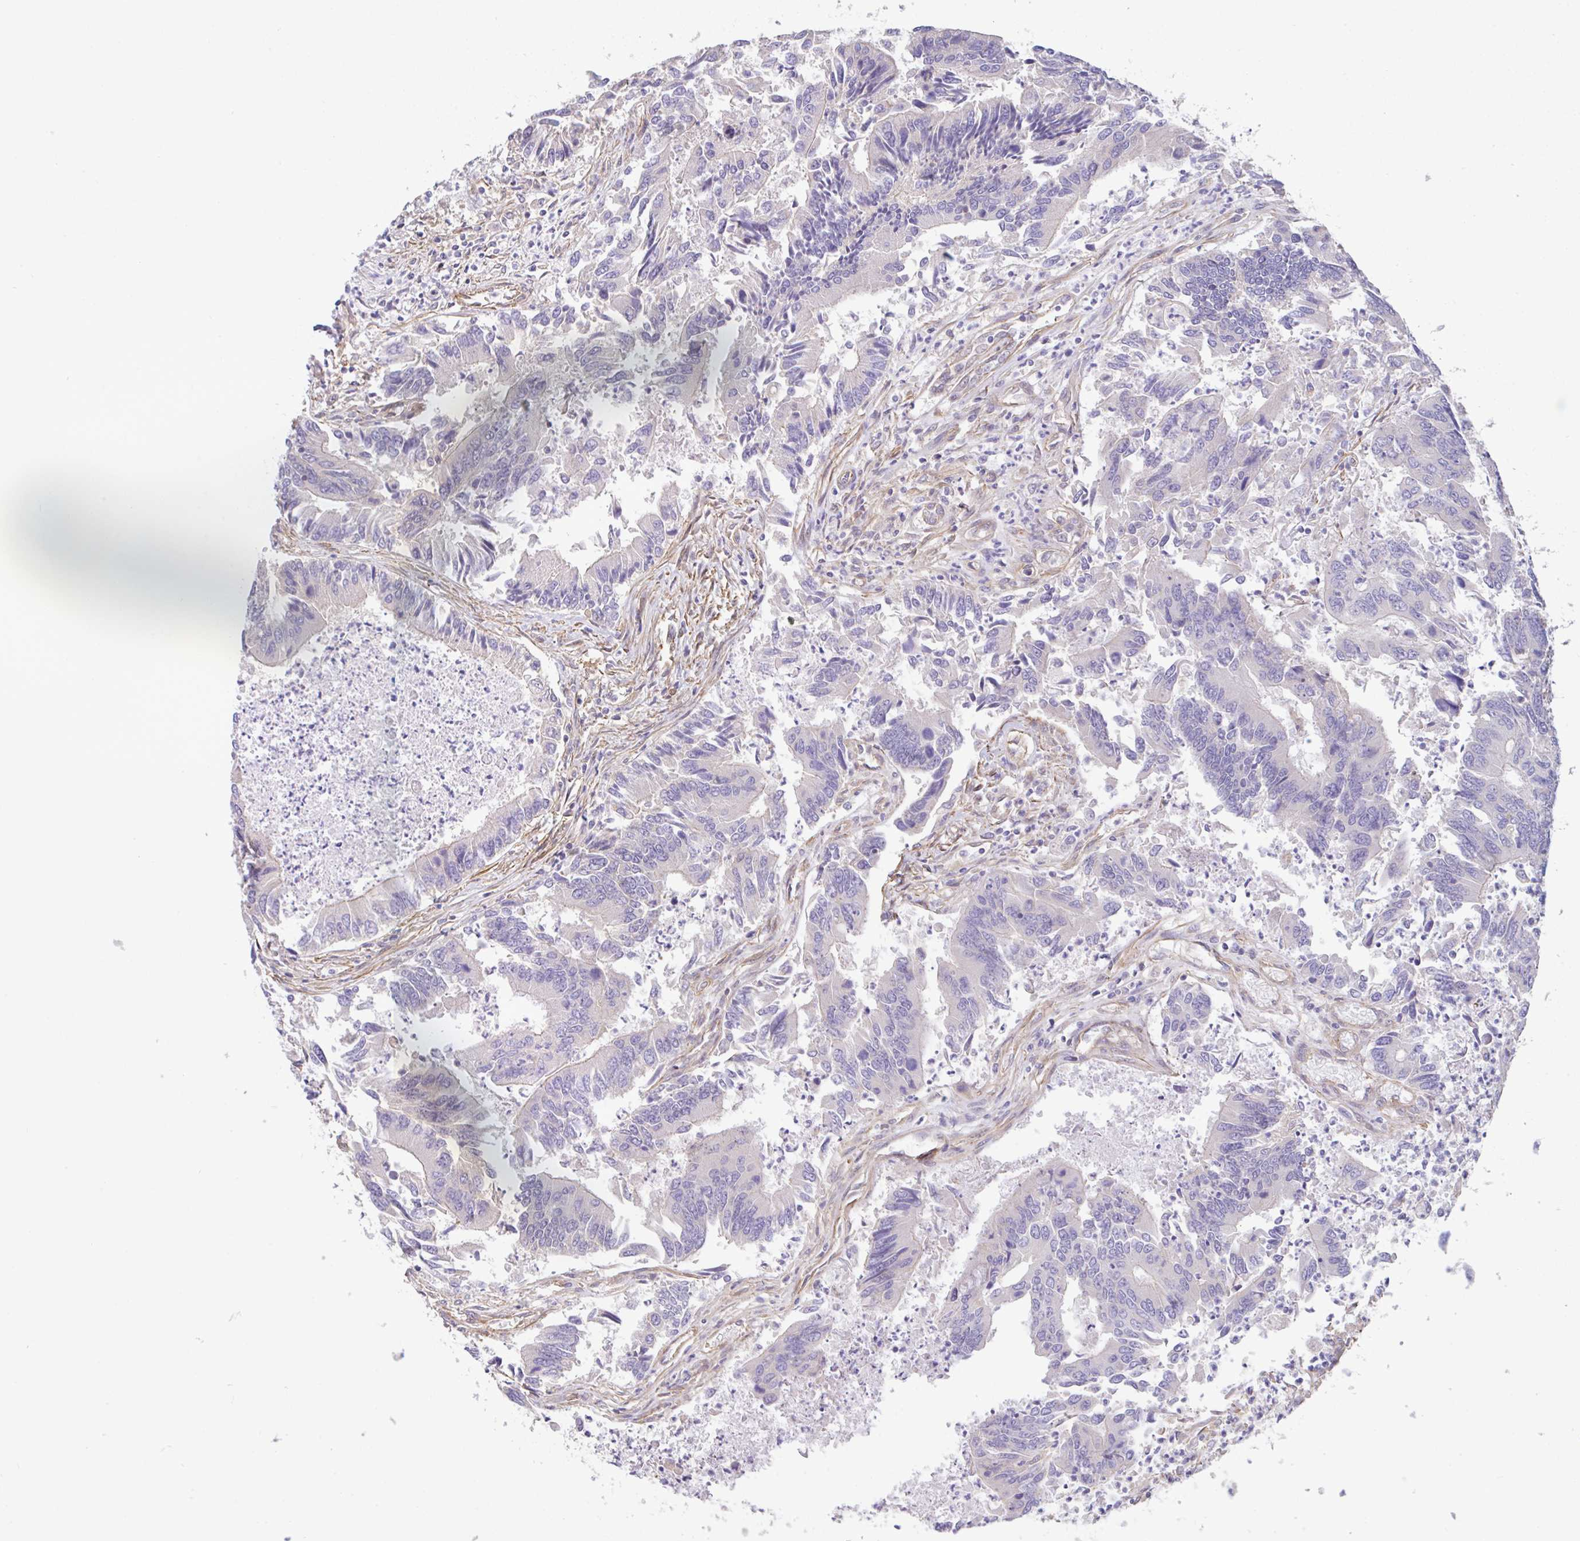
{"staining": {"intensity": "negative", "quantity": "none", "location": "none"}, "tissue": "colorectal cancer", "cell_type": "Tumor cells", "image_type": "cancer", "snomed": [{"axis": "morphology", "description": "Adenocarcinoma, NOS"}, {"axis": "topography", "description": "Colon"}], "caption": "A high-resolution photomicrograph shows IHC staining of colorectal cancer, which reveals no significant staining in tumor cells.", "gene": "PLCD4", "patient": {"sex": "female", "age": 67}}